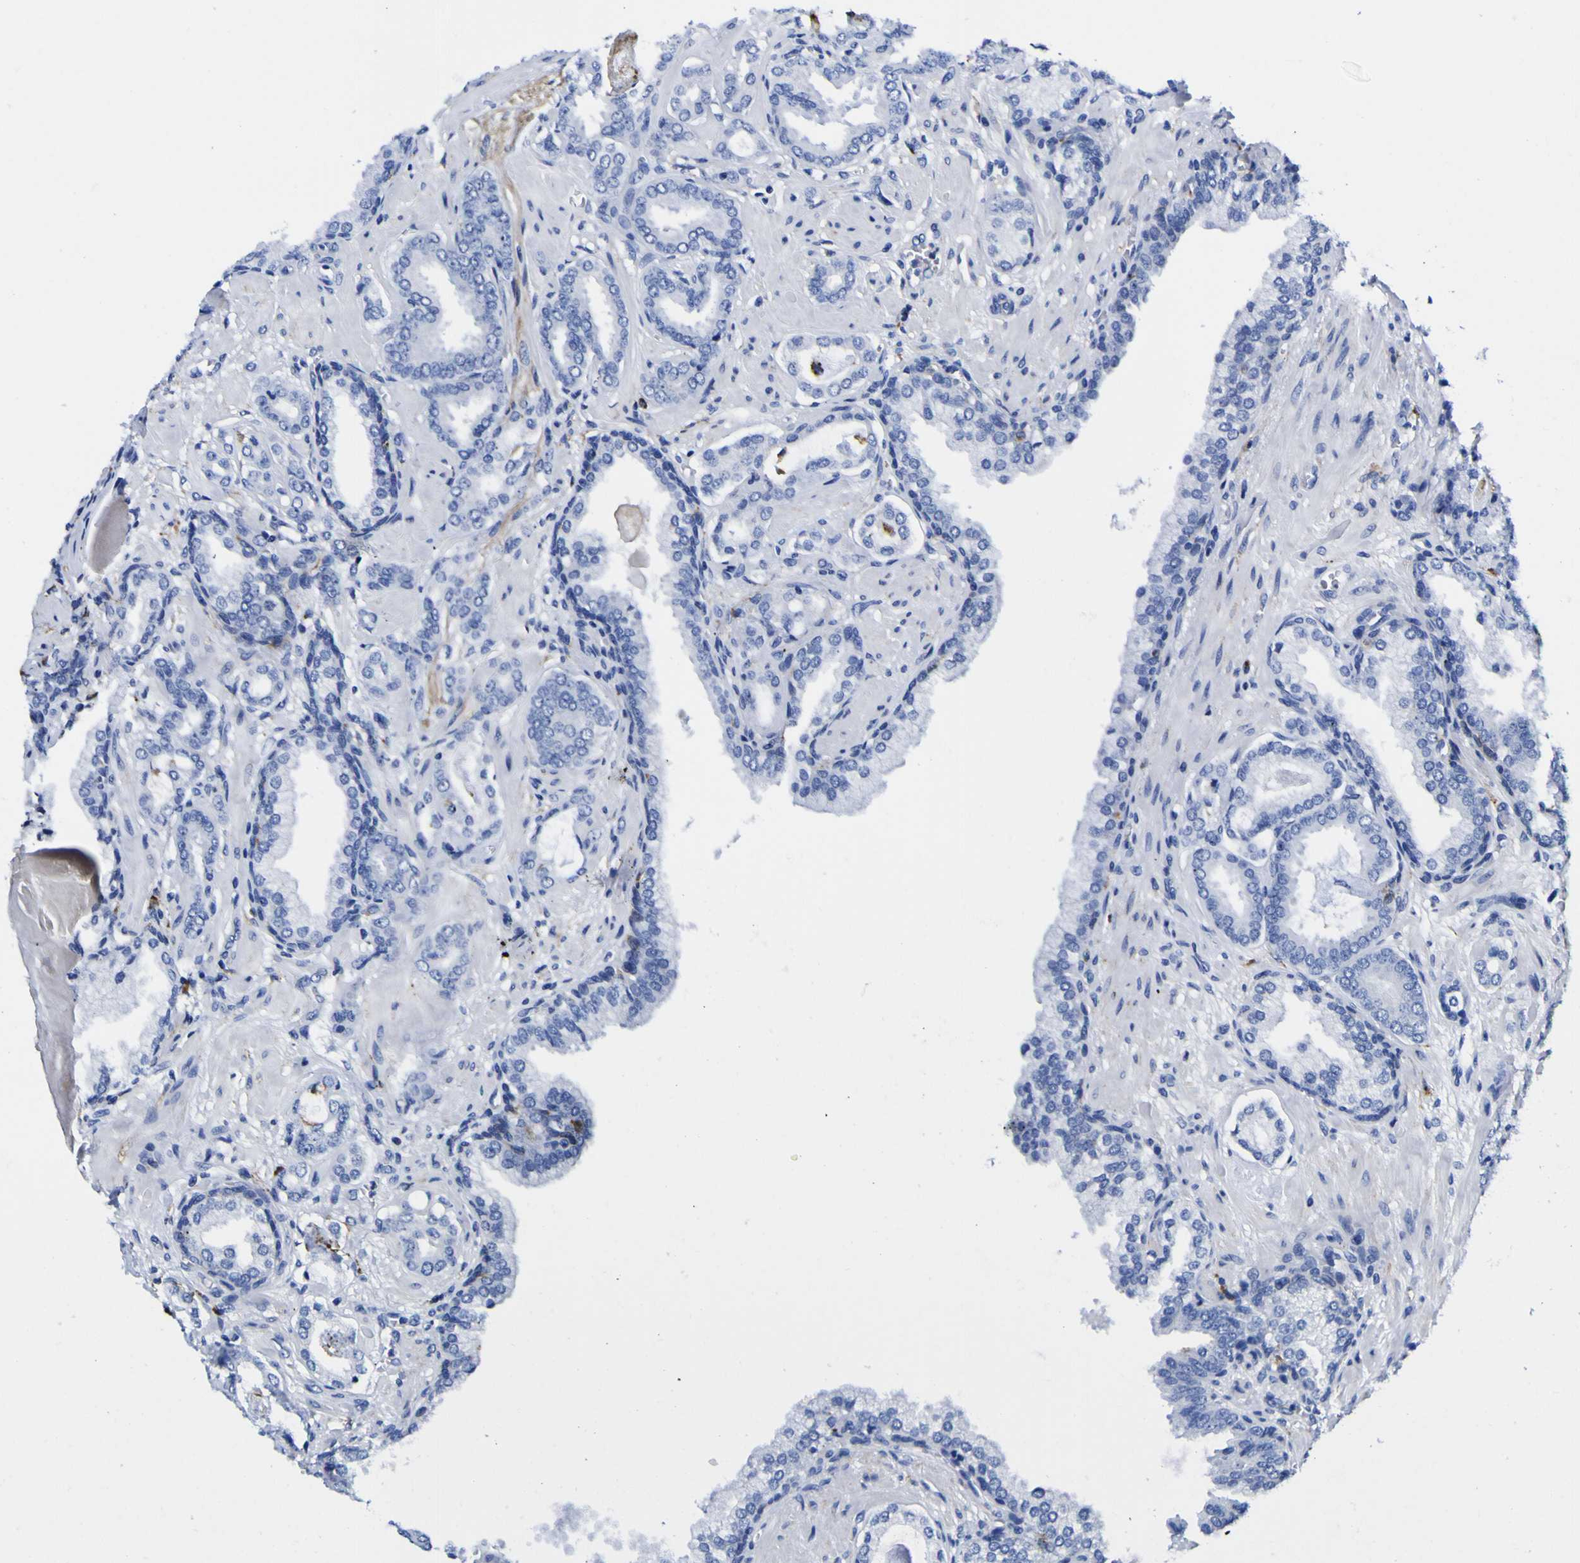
{"staining": {"intensity": "negative", "quantity": "none", "location": "none"}, "tissue": "prostate cancer", "cell_type": "Tumor cells", "image_type": "cancer", "snomed": [{"axis": "morphology", "description": "Adenocarcinoma, Low grade"}, {"axis": "topography", "description": "Prostate"}], "caption": "Tumor cells show no significant staining in prostate cancer. Nuclei are stained in blue.", "gene": "HLA-DQA1", "patient": {"sex": "male", "age": 53}}